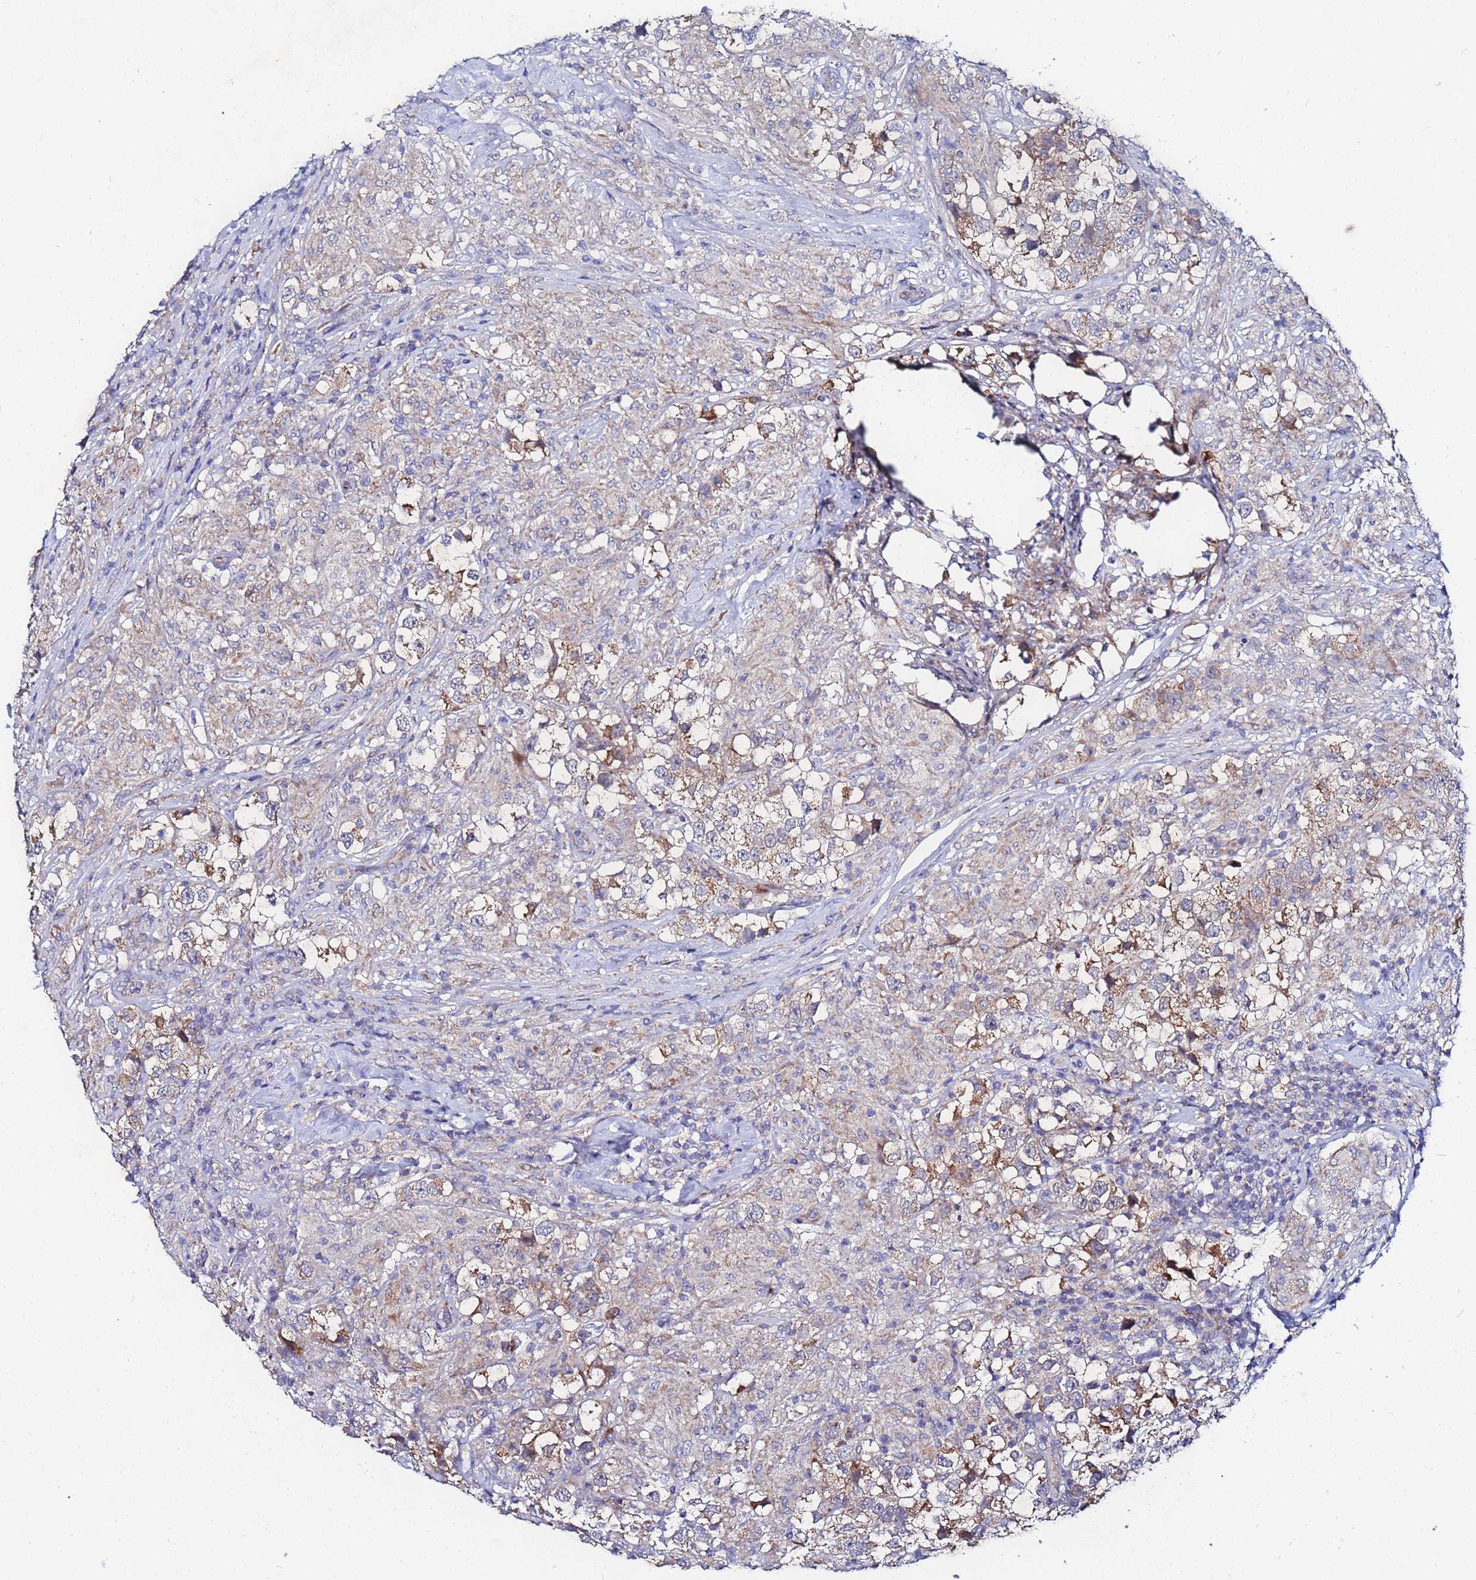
{"staining": {"intensity": "weak", "quantity": "25%-75%", "location": "cytoplasmic/membranous"}, "tissue": "testis cancer", "cell_type": "Tumor cells", "image_type": "cancer", "snomed": [{"axis": "morphology", "description": "Seminoma, NOS"}, {"axis": "topography", "description": "Testis"}], "caption": "Testis seminoma was stained to show a protein in brown. There is low levels of weak cytoplasmic/membranous expression in about 25%-75% of tumor cells. Nuclei are stained in blue.", "gene": "FAHD2A", "patient": {"sex": "male", "age": 46}}